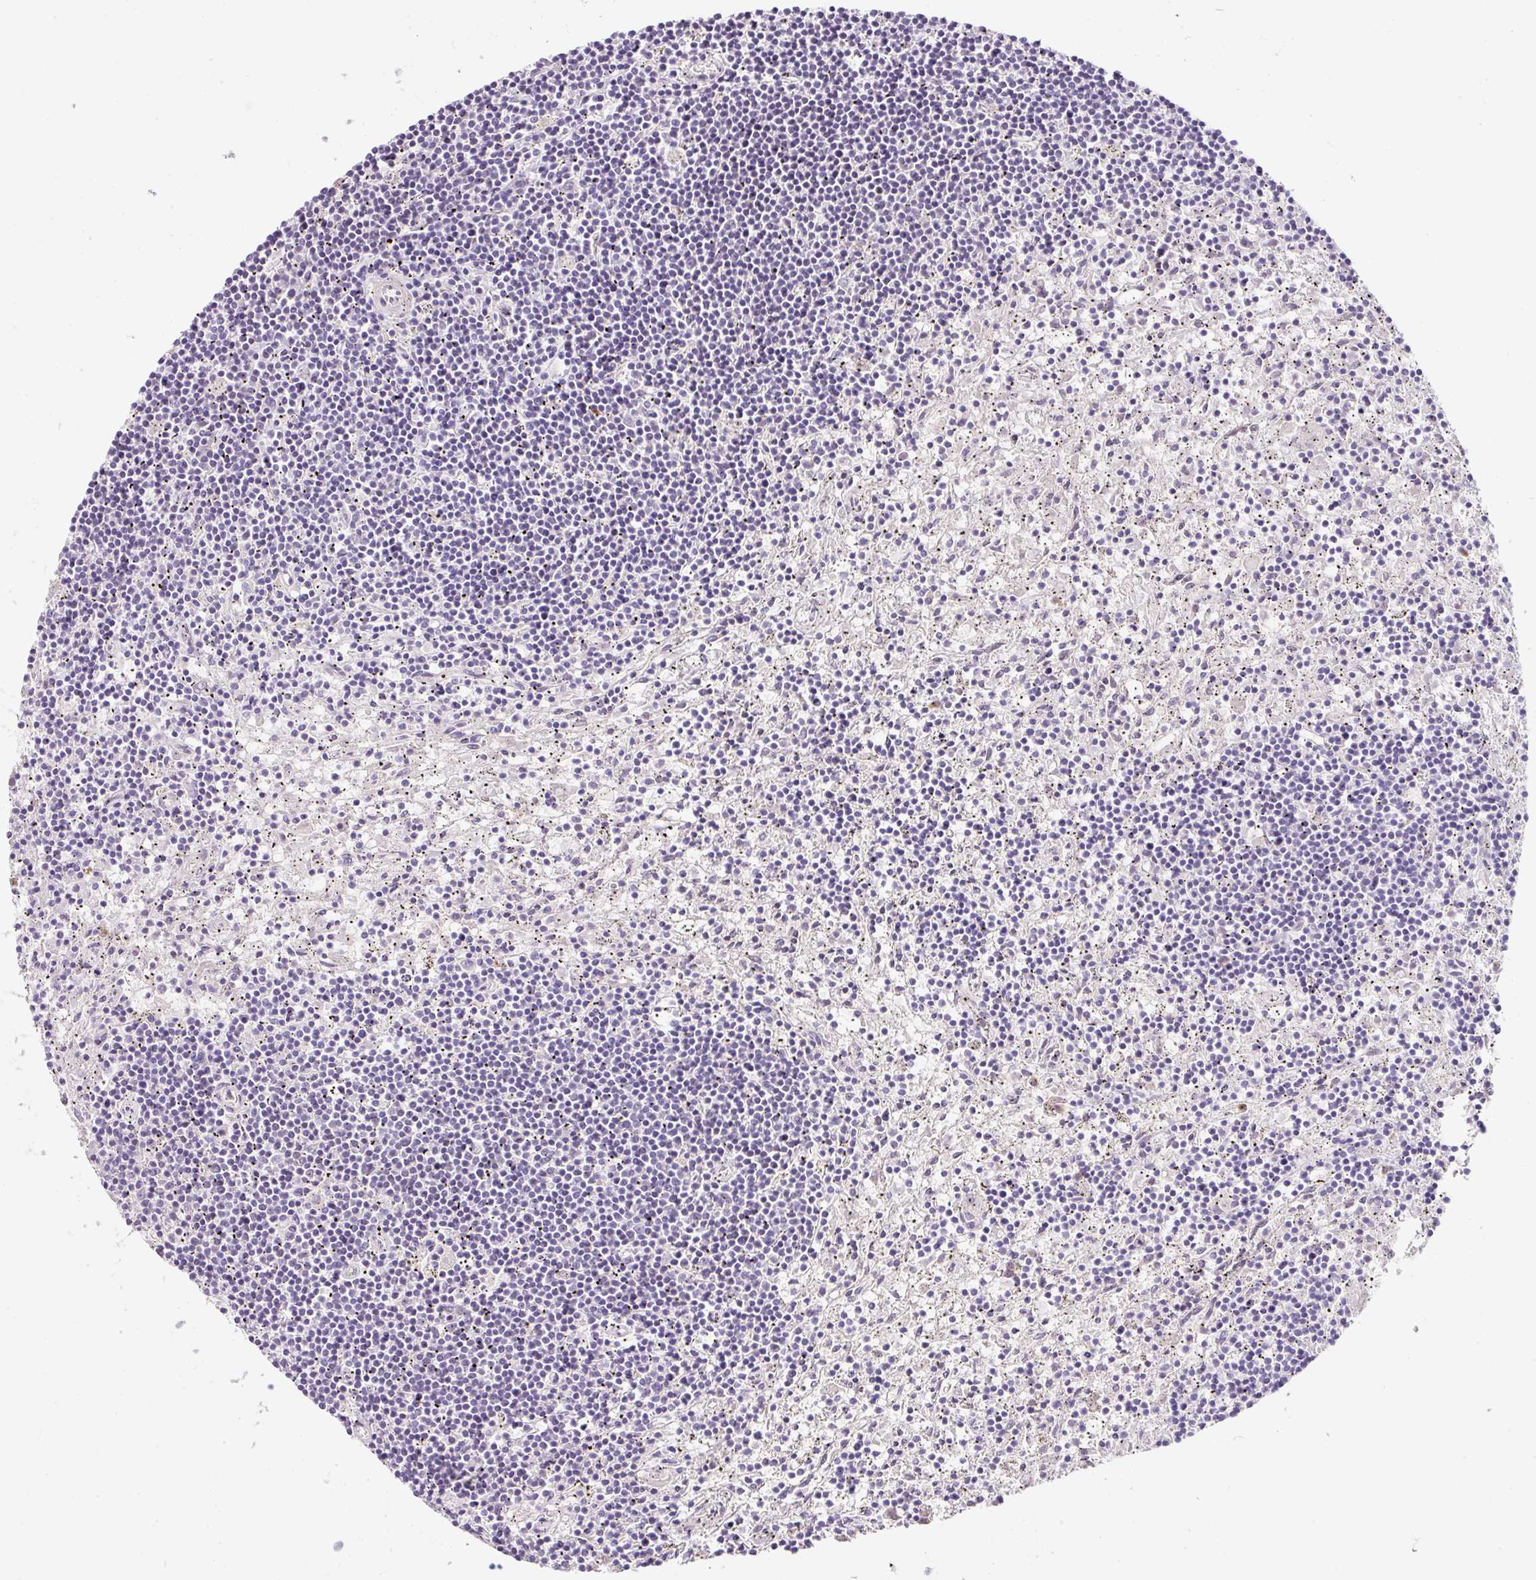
{"staining": {"intensity": "negative", "quantity": "none", "location": "none"}, "tissue": "lymphoma", "cell_type": "Tumor cells", "image_type": "cancer", "snomed": [{"axis": "morphology", "description": "Malignant lymphoma, non-Hodgkin's type, Low grade"}, {"axis": "topography", "description": "Spleen"}], "caption": "An image of lymphoma stained for a protein demonstrates no brown staining in tumor cells. (Immunohistochemistry (ihc), brightfield microscopy, high magnification).", "gene": "NBPF11", "patient": {"sex": "male", "age": 76}}